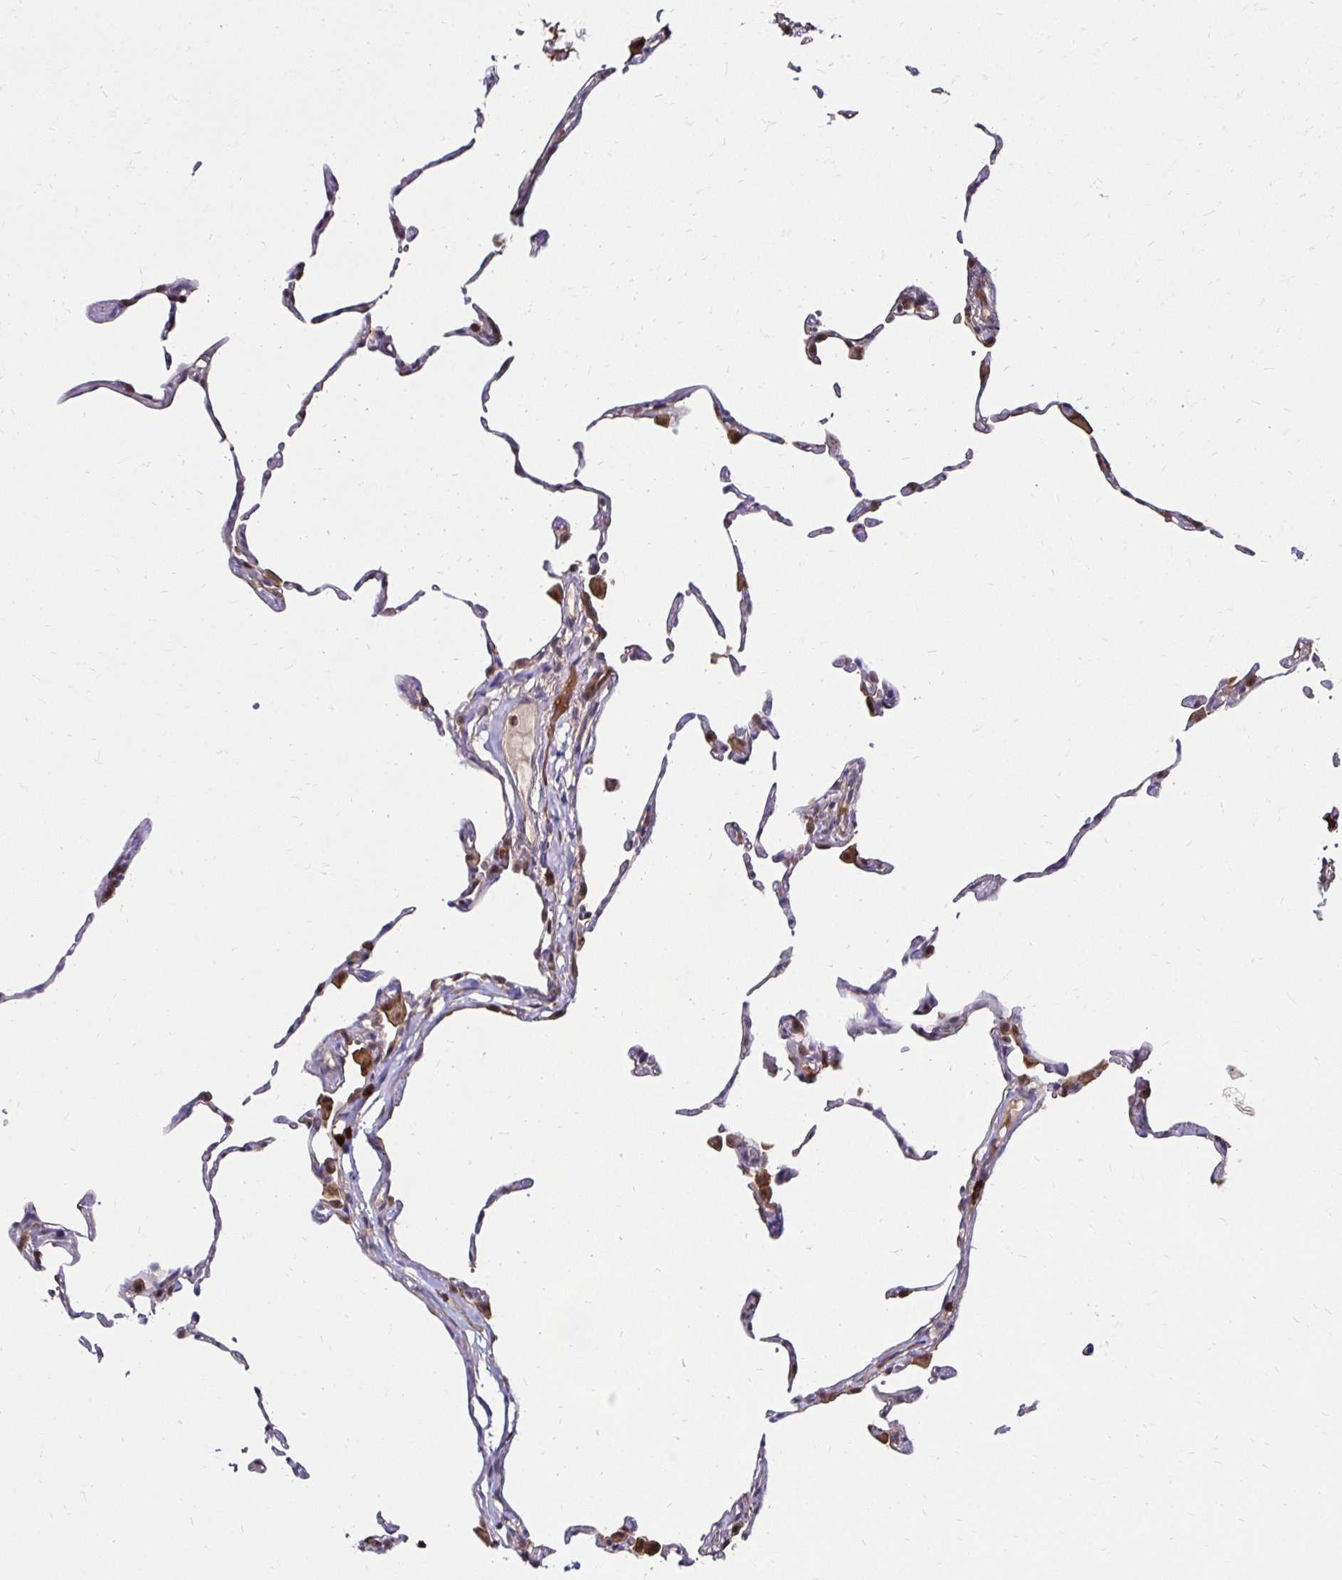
{"staining": {"intensity": "moderate", "quantity": "<25%", "location": "cytoplasmic/membranous"}, "tissue": "lung", "cell_type": "Alveolar cells", "image_type": "normal", "snomed": [{"axis": "morphology", "description": "Normal tissue, NOS"}, {"axis": "topography", "description": "Lung"}], "caption": "A brown stain highlights moderate cytoplasmic/membranous positivity of a protein in alveolar cells of benign lung.", "gene": "TXN", "patient": {"sex": "female", "age": 57}}